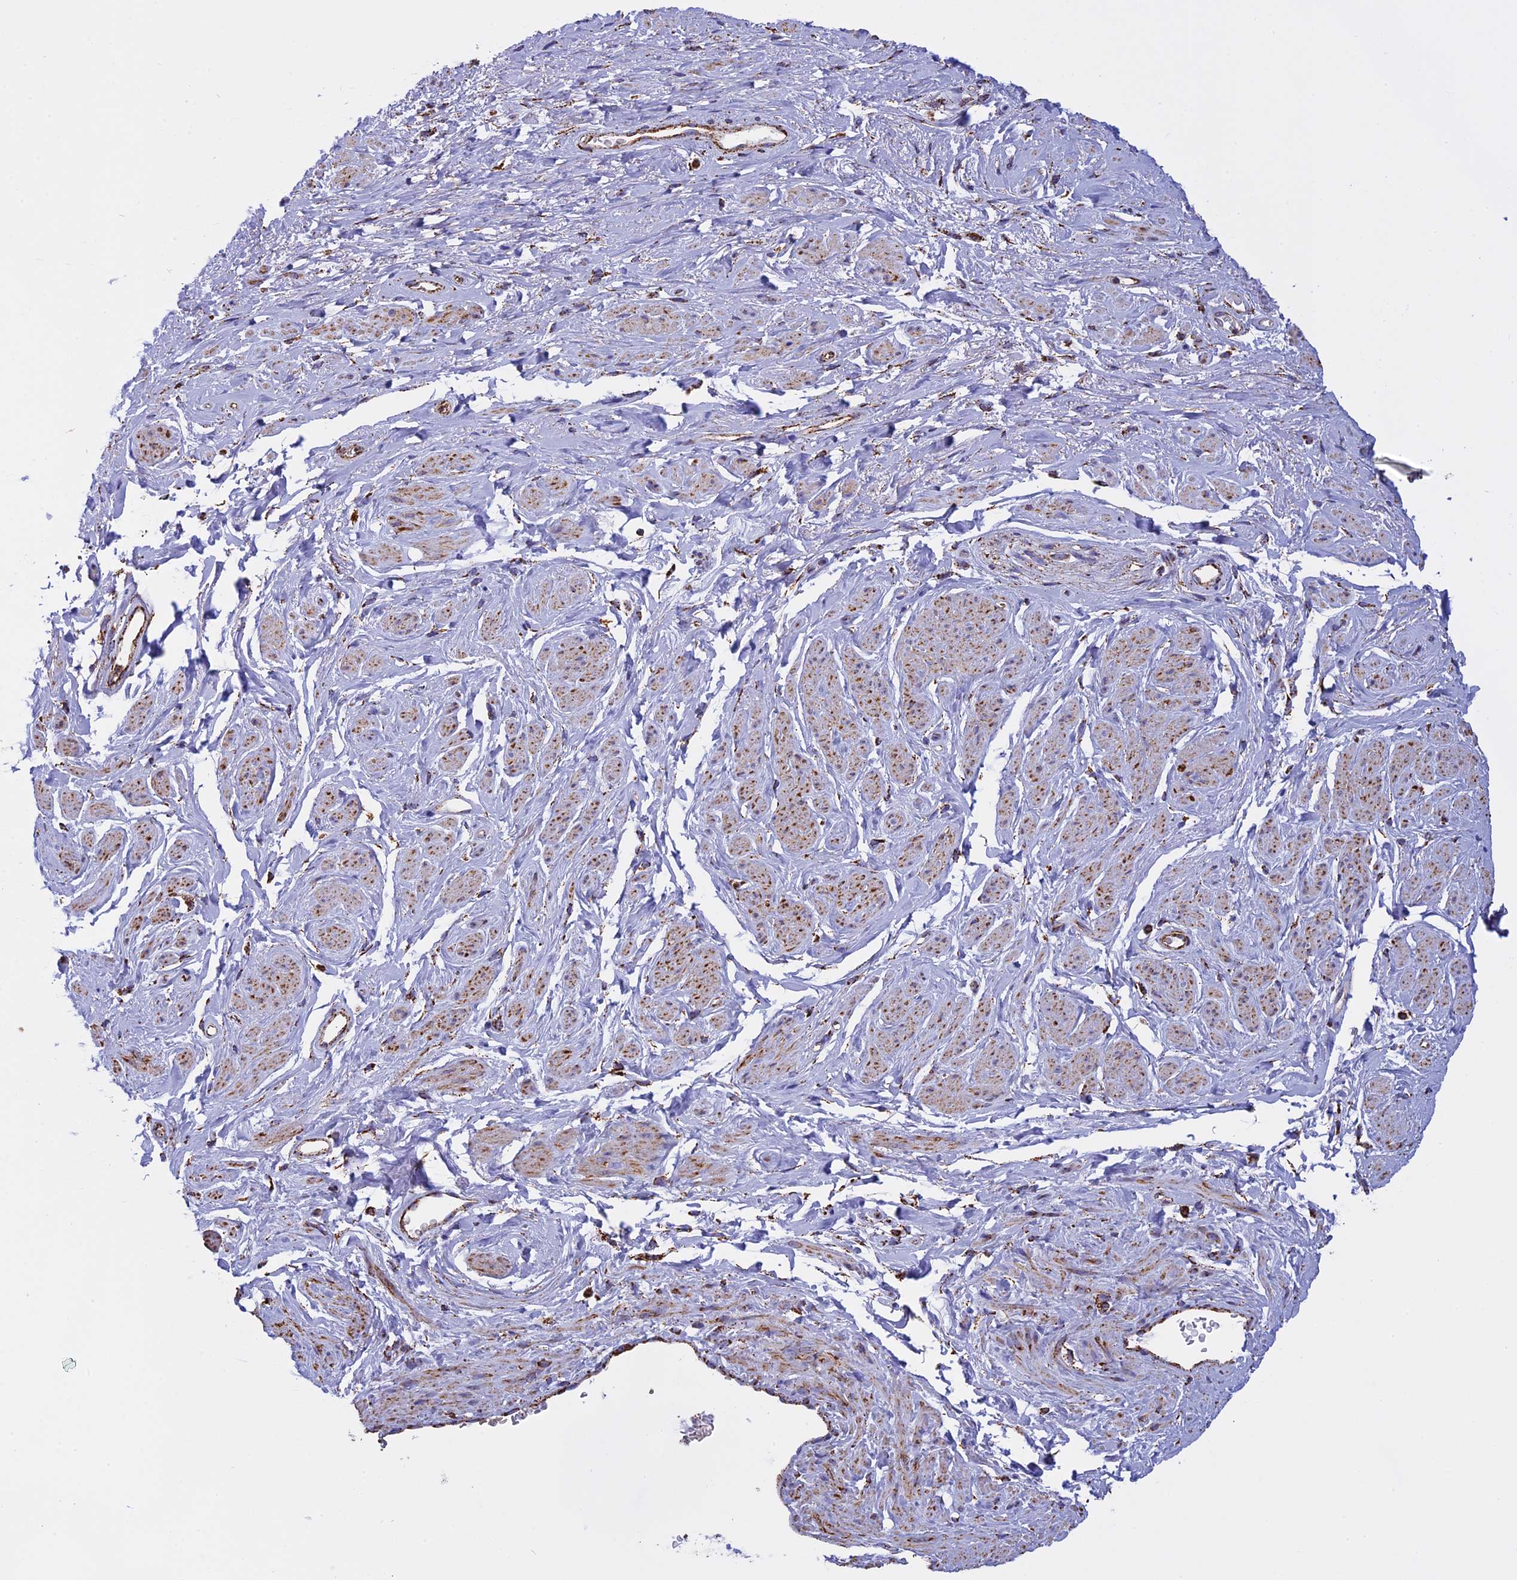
{"staining": {"intensity": "negative", "quantity": "none", "location": "none"}, "tissue": "adipose tissue", "cell_type": "Adipocytes", "image_type": "normal", "snomed": [{"axis": "morphology", "description": "Normal tissue, NOS"}, {"axis": "morphology", "description": "Adenocarcinoma, NOS"}, {"axis": "topography", "description": "Rectum"}, {"axis": "topography", "description": "Vagina"}, {"axis": "topography", "description": "Peripheral nerve tissue"}], "caption": "Photomicrograph shows no significant protein positivity in adipocytes of unremarkable adipose tissue. (DAB (3,3'-diaminobenzidine) immunohistochemistry with hematoxylin counter stain).", "gene": "KCNG1", "patient": {"sex": "female", "age": 71}}